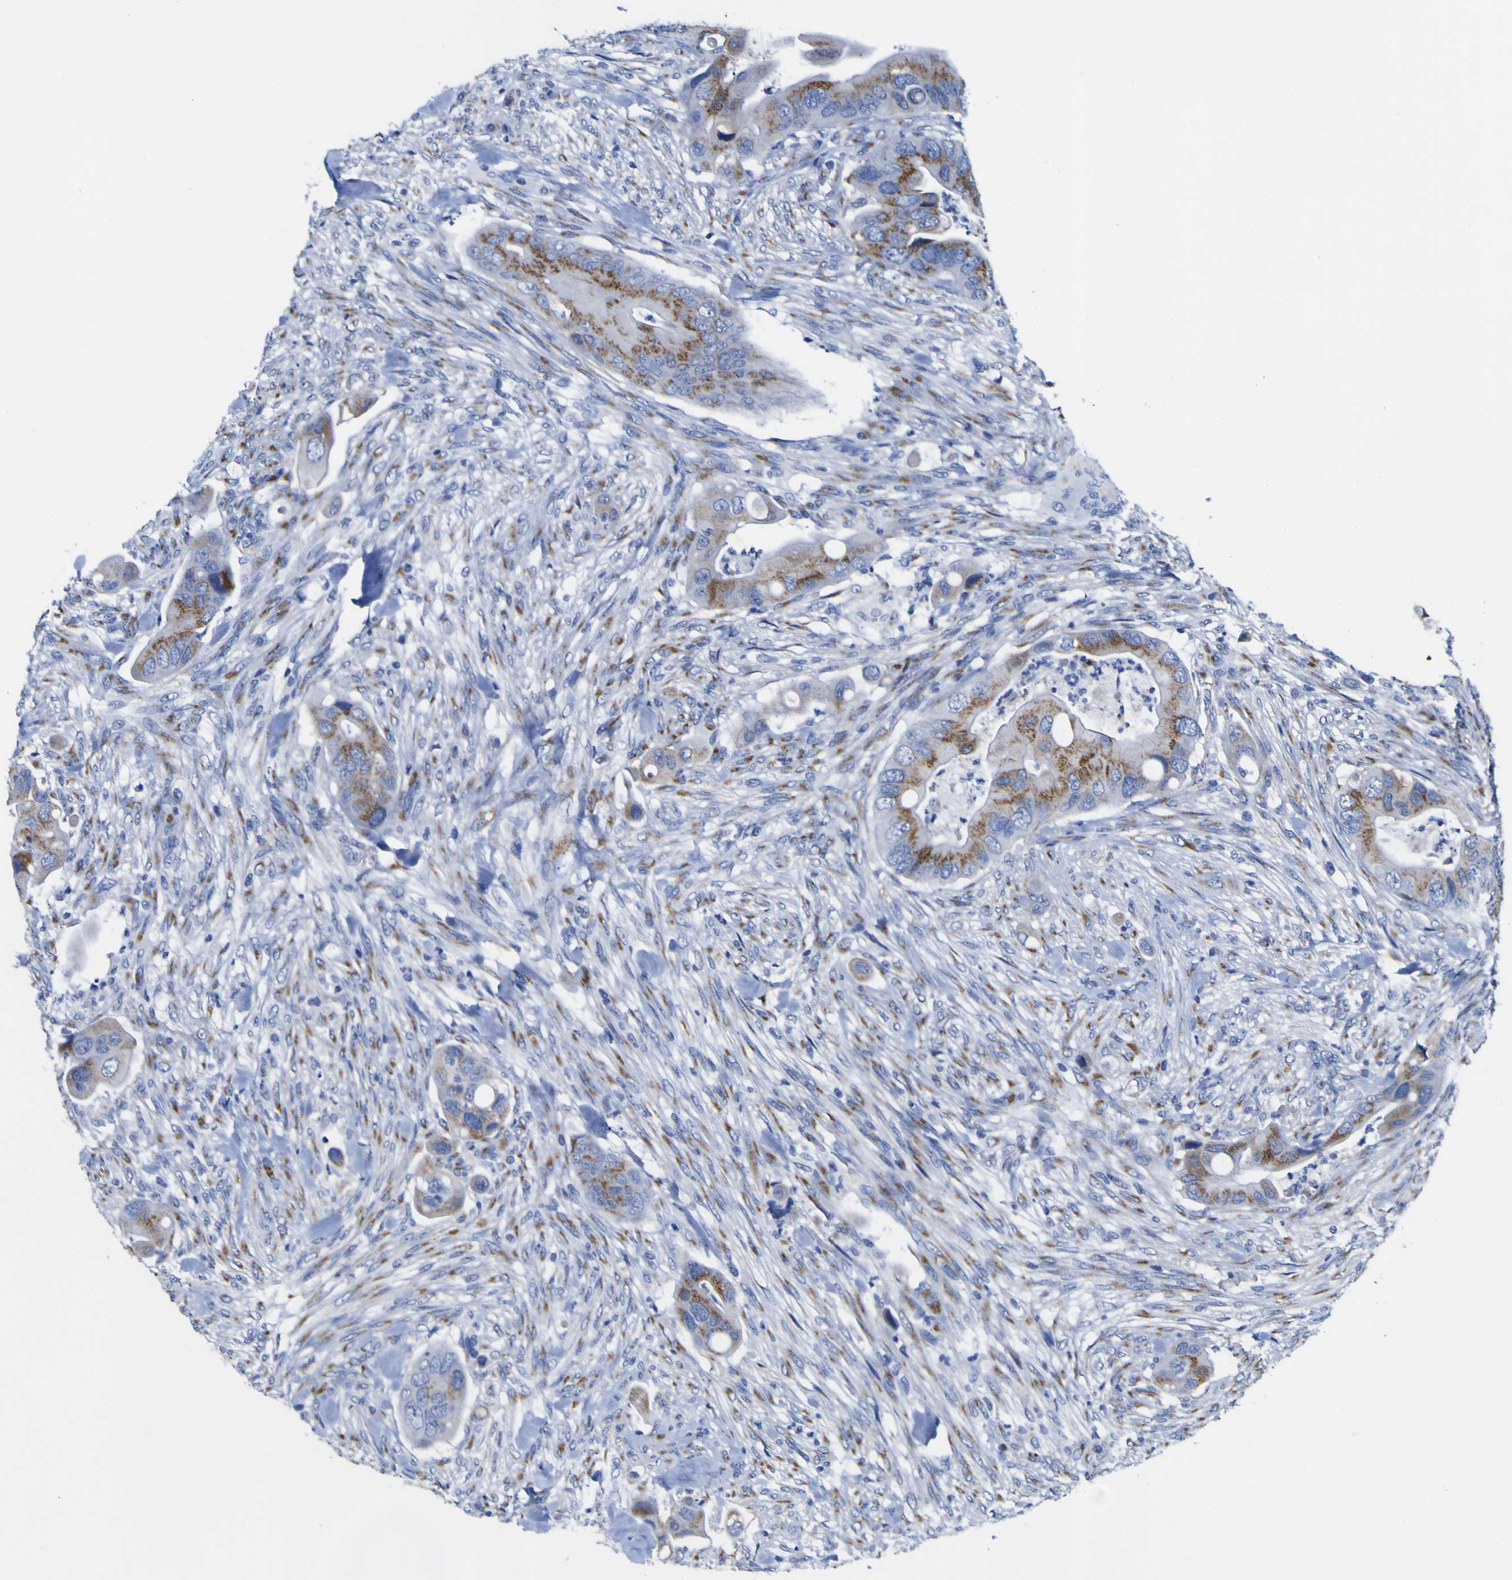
{"staining": {"intensity": "moderate", "quantity": ">75%", "location": "cytoplasmic/membranous"}, "tissue": "colorectal cancer", "cell_type": "Tumor cells", "image_type": "cancer", "snomed": [{"axis": "morphology", "description": "Adenocarcinoma, NOS"}, {"axis": "topography", "description": "Rectum"}], "caption": "Human colorectal cancer (adenocarcinoma) stained with a protein marker shows moderate staining in tumor cells.", "gene": "GOLM1", "patient": {"sex": "female", "age": 57}}